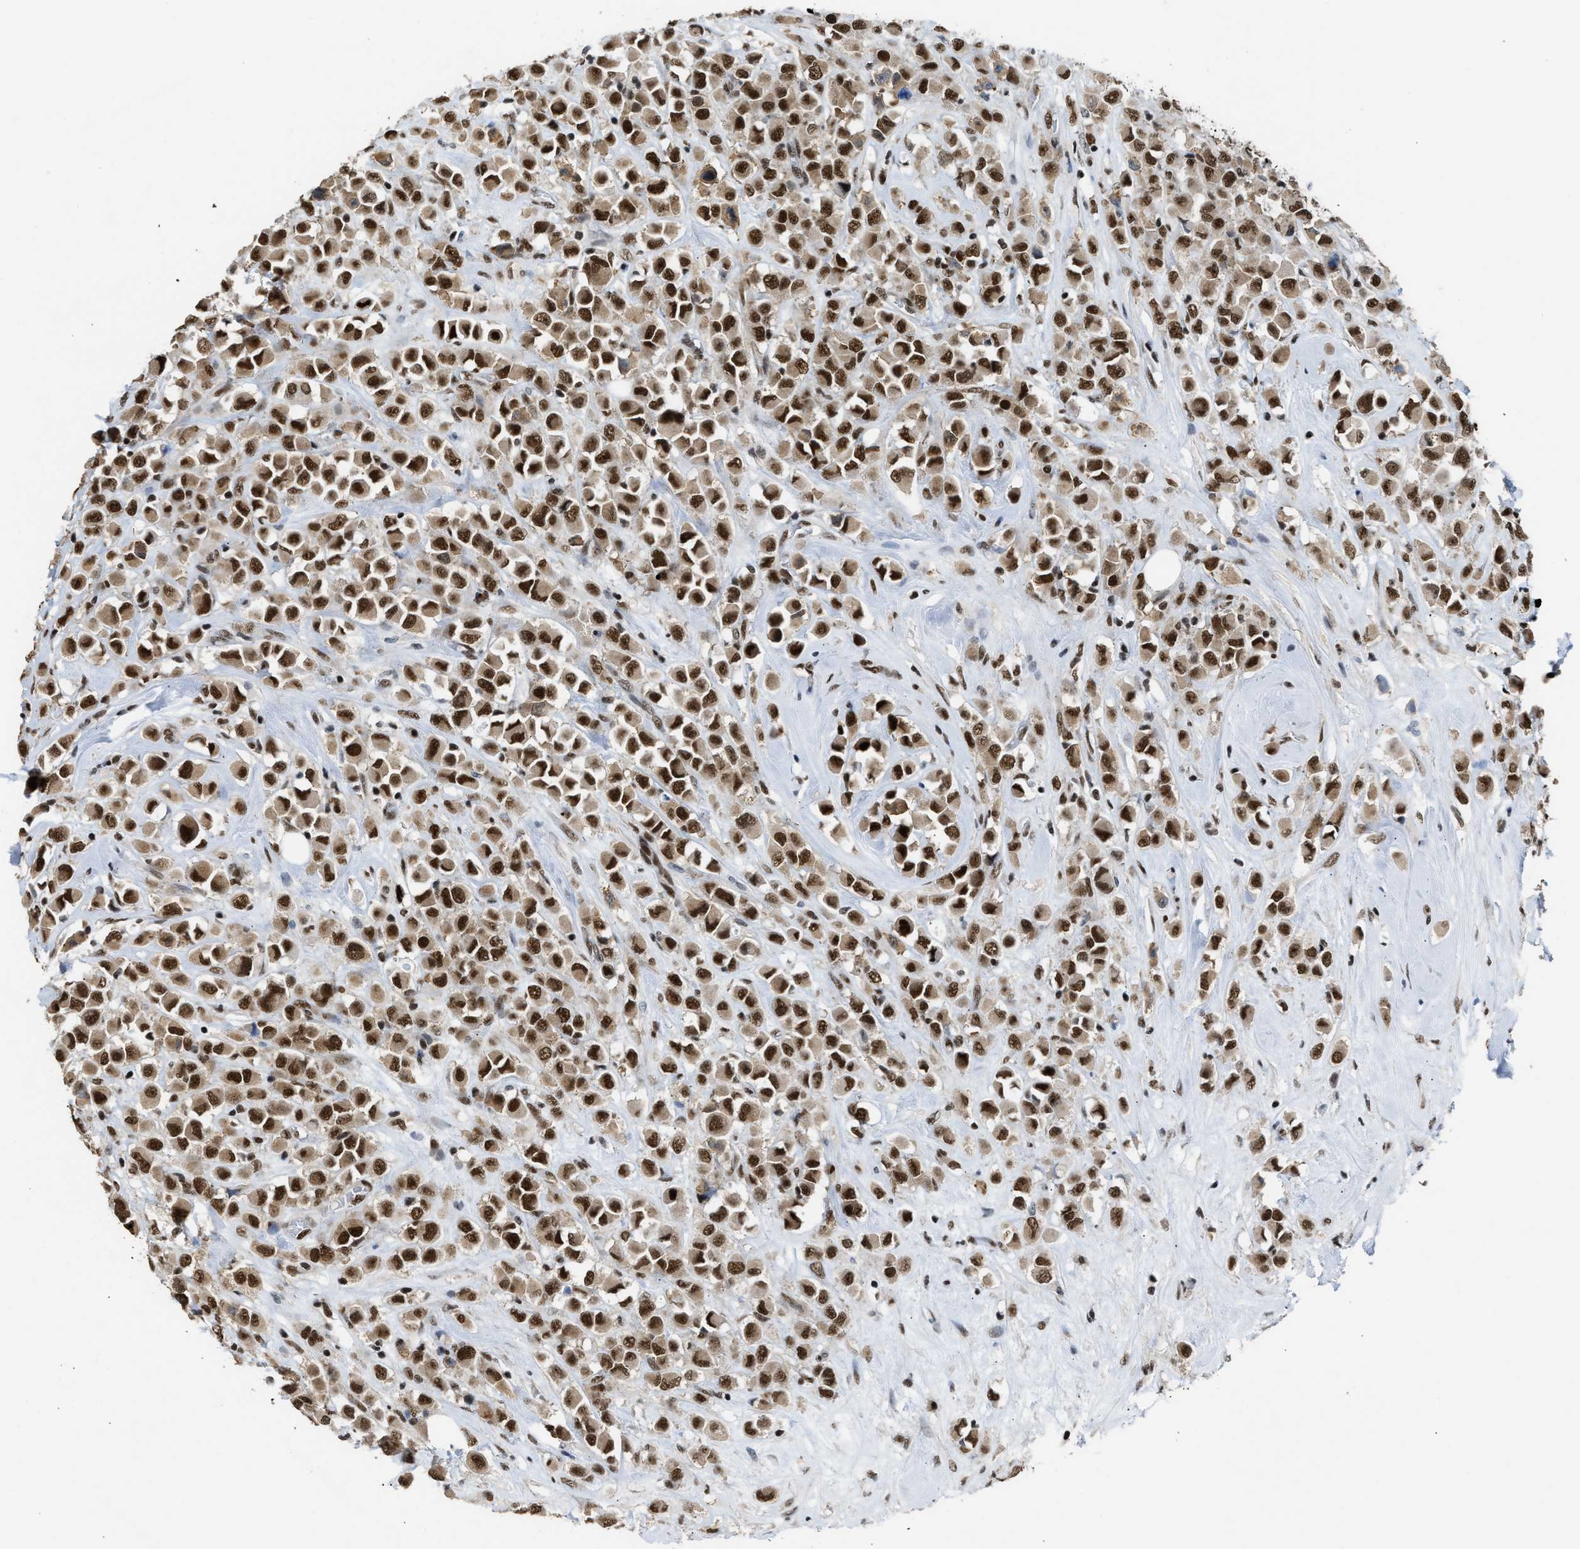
{"staining": {"intensity": "strong", "quantity": ">75%", "location": "nuclear"}, "tissue": "breast cancer", "cell_type": "Tumor cells", "image_type": "cancer", "snomed": [{"axis": "morphology", "description": "Duct carcinoma"}, {"axis": "topography", "description": "Breast"}], "caption": "Immunohistochemistry micrograph of neoplastic tissue: infiltrating ductal carcinoma (breast) stained using immunohistochemistry displays high levels of strong protein expression localized specifically in the nuclear of tumor cells, appearing as a nuclear brown color.", "gene": "SCAF4", "patient": {"sex": "female", "age": 61}}